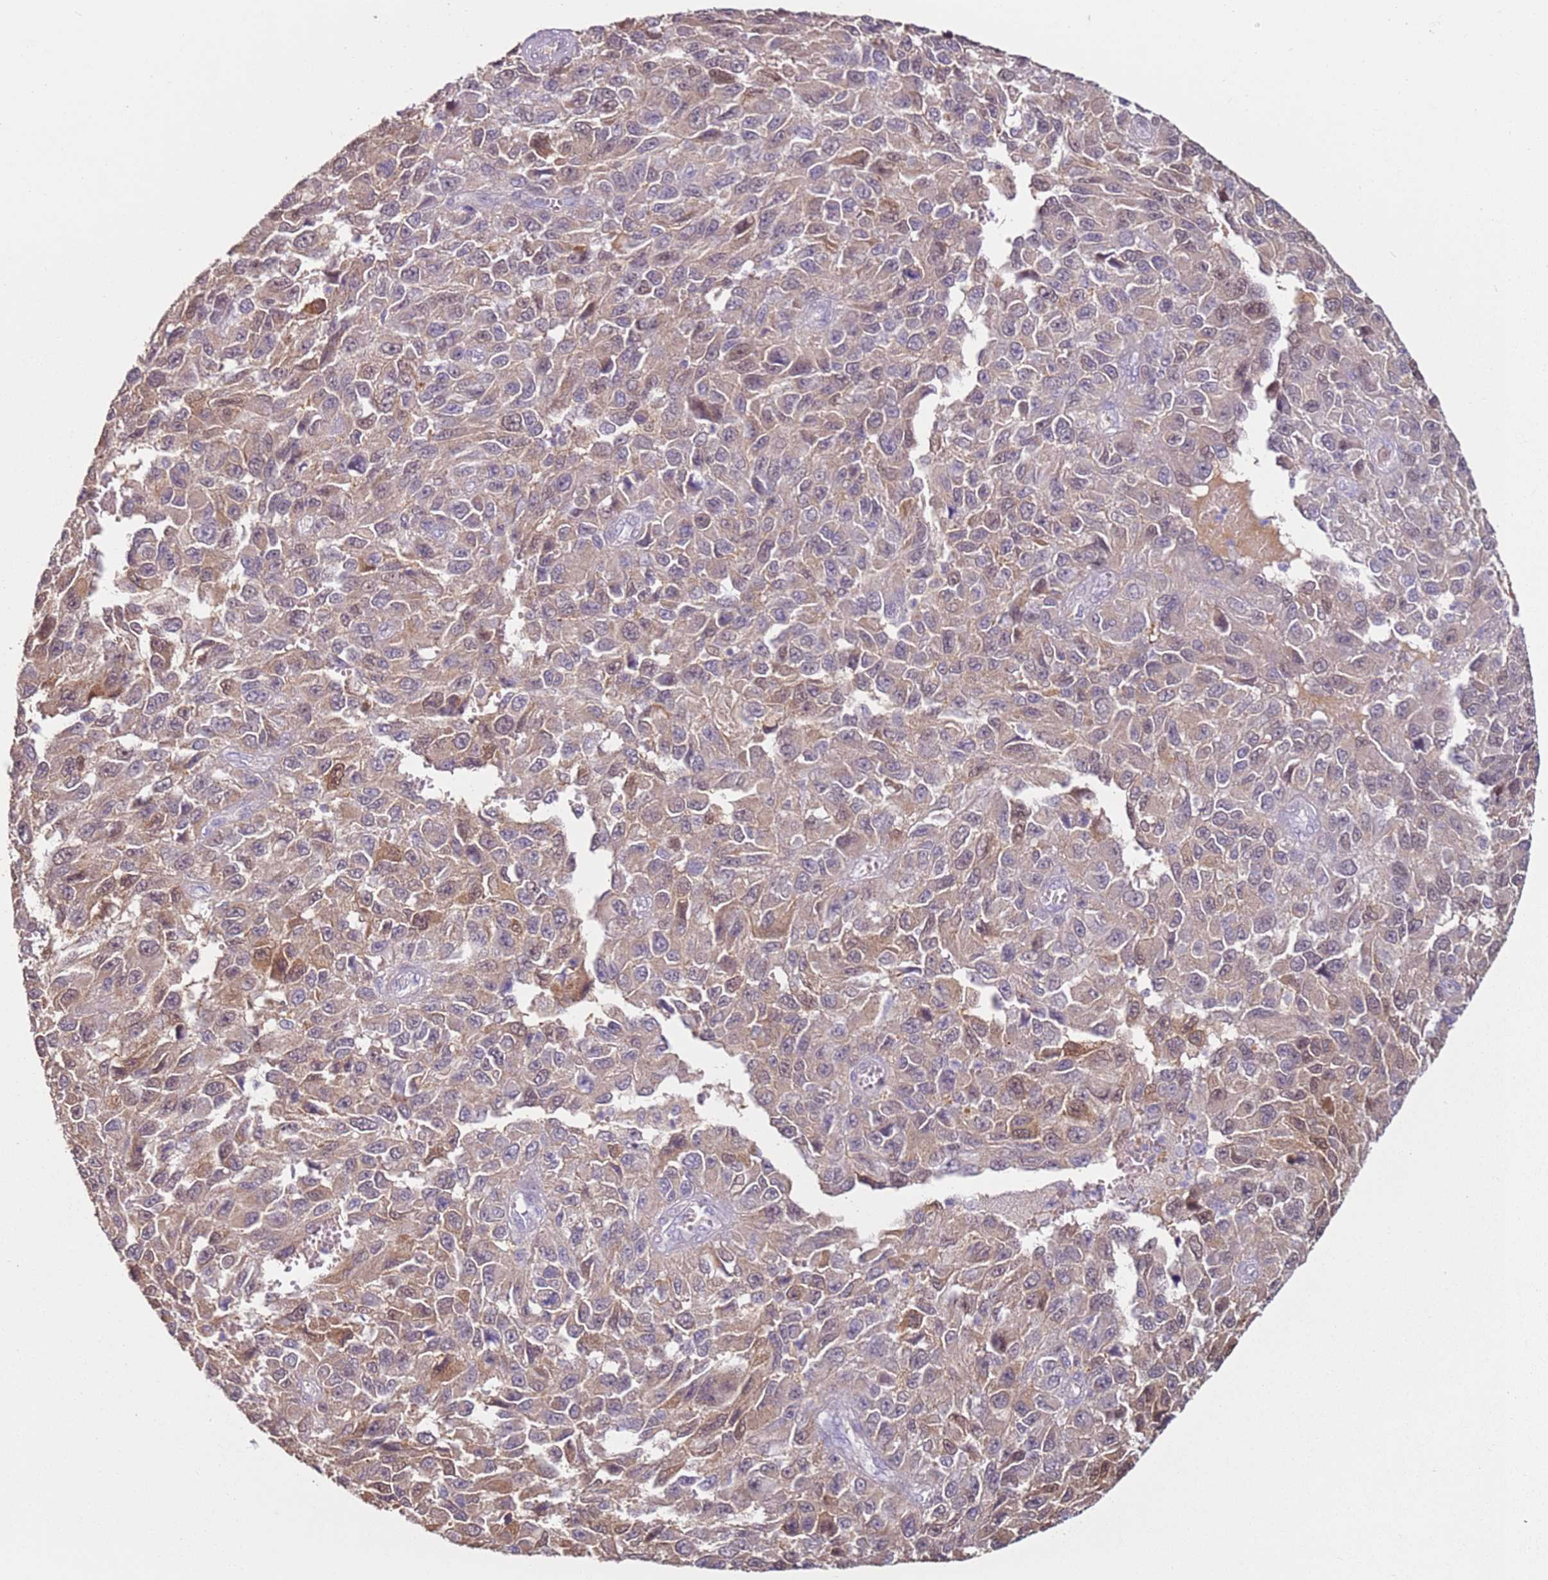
{"staining": {"intensity": "weak", "quantity": "25%-75%", "location": "cytoplasmic/membranous"}, "tissue": "melanoma", "cell_type": "Tumor cells", "image_type": "cancer", "snomed": [{"axis": "morphology", "description": "Normal tissue, NOS"}, {"axis": "morphology", "description": "Malignant melanoma, NOS"}, {"axis": "topography", "description": "Skin"}], "caption": "Brown immunohistochemical staining in malignant melanoma displays weak cytoplasmic/membranous staining in about 25%-75% of tumor cells. The staining is performed using DAB (3,3'-diaminobenzidine) brown chromogen to label protein expression. The nuclei are counter-stained blue using hematoxylin.", "gene": "MDH1", "patient": {"sex": "female", "age": 96}}